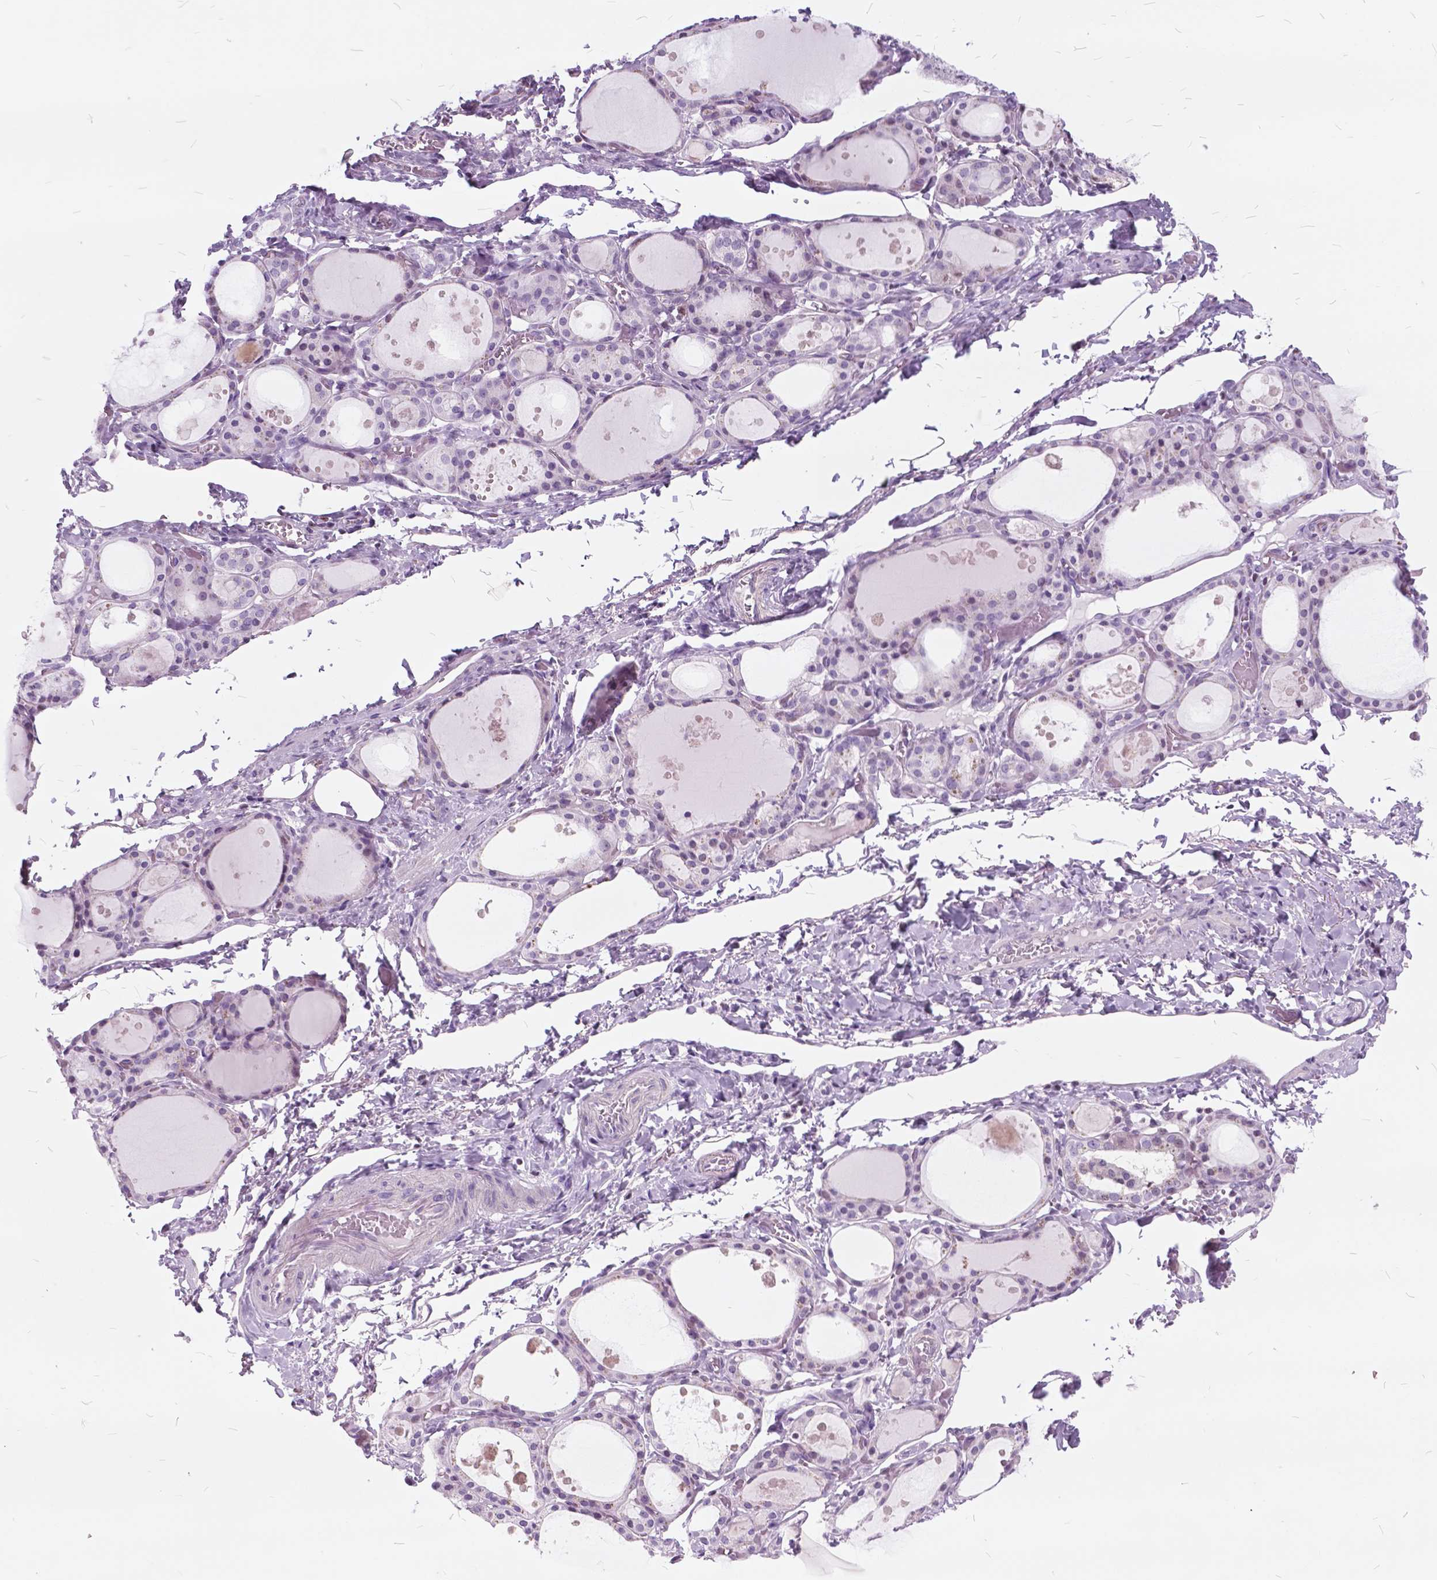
{"staining": {"intensity": "negative", "quantity": "none", "location": "none"}, "tissue": "thyroid gland", "cell_type": "Glandular cells", "image_type": "normal", "snomed": [{"axis": "morphology", "description": "Normal tissue, NOS"}, {"axis": "topography", "description": "Thyroid gland"}], "caption": "This is an IHC histopathology image of normal human thyroid gland. There is no staining in glandular cells.", "gene": "SP140", "patient": {"sex": "male", "age": 68}}